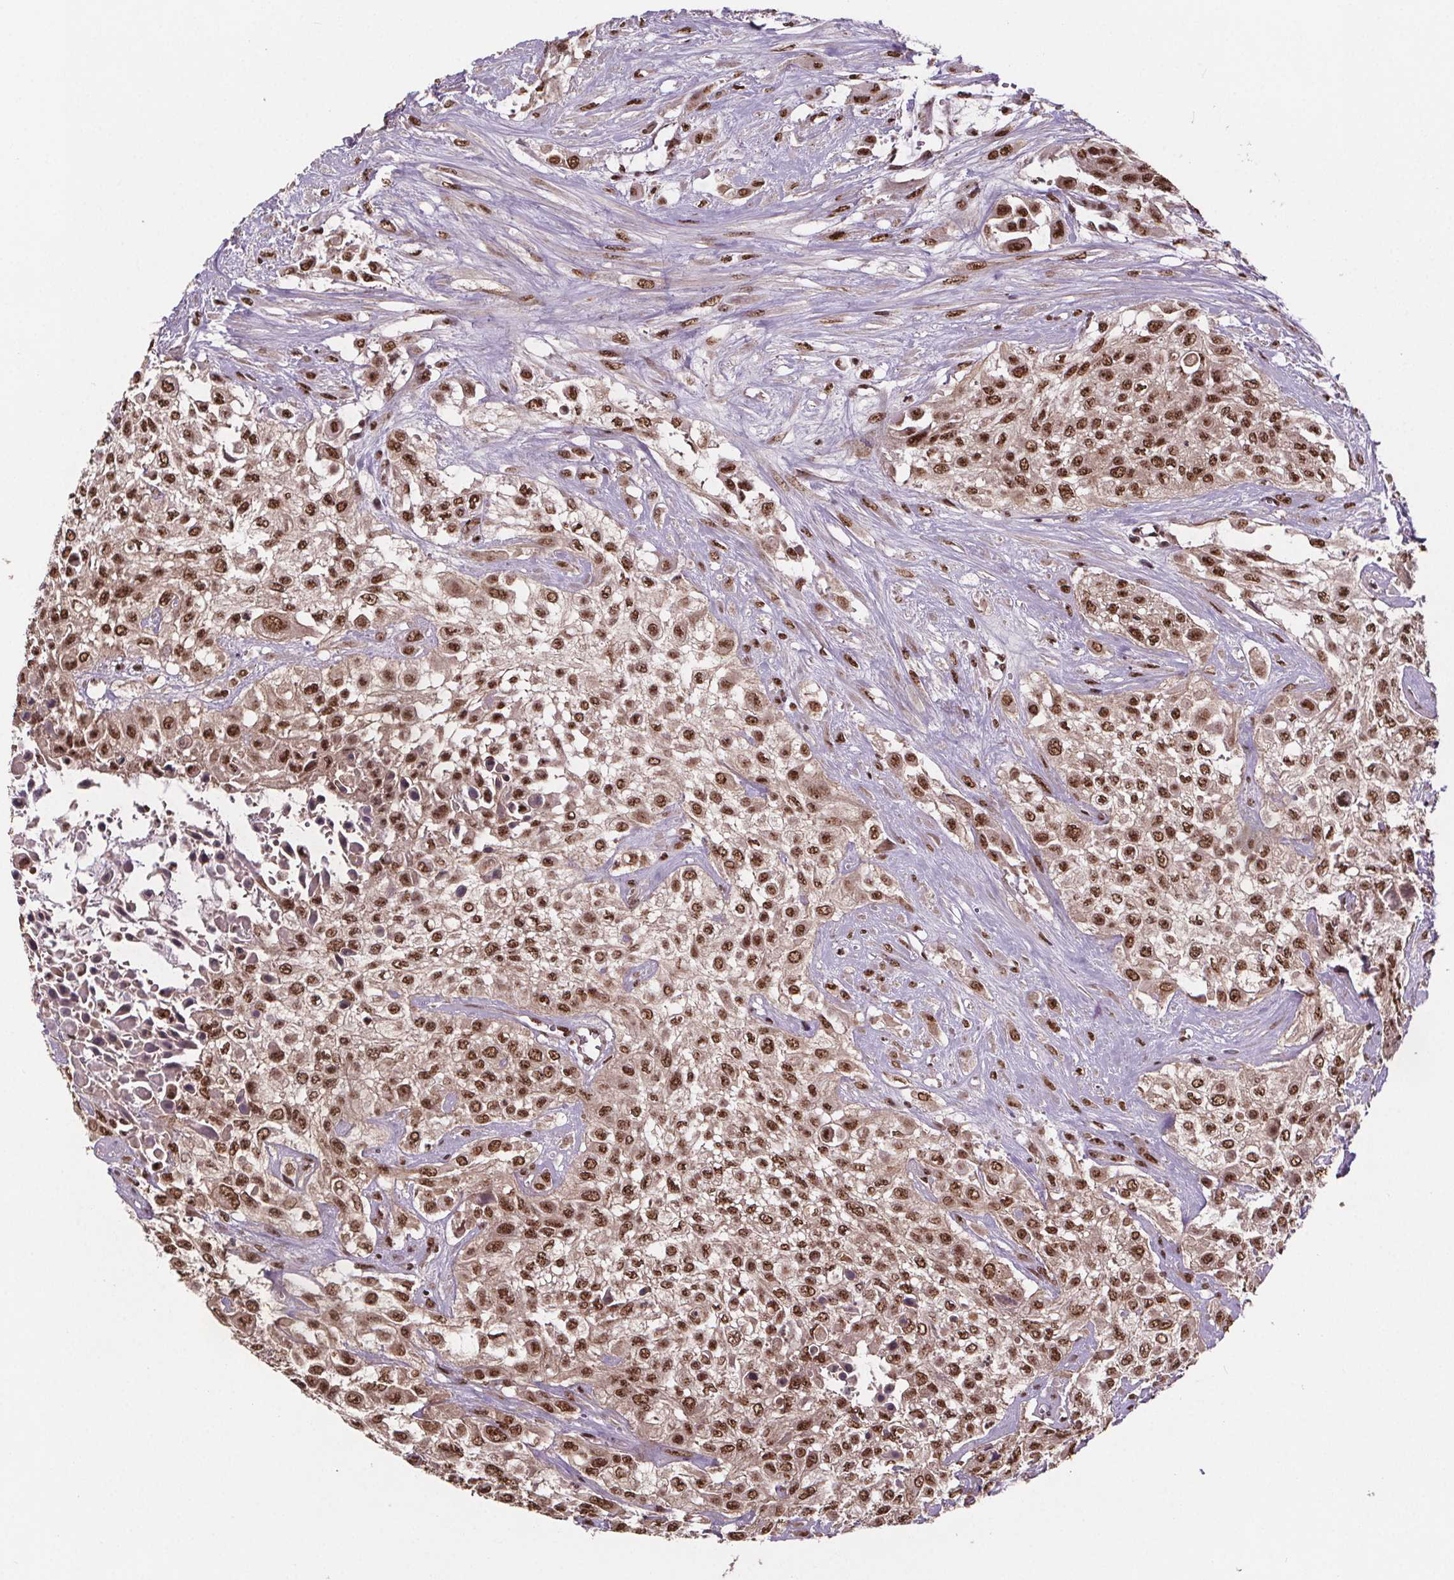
{"staining": {"intensity": "moderate", "quantity": ">75%", "location": "nuclear"}, "tissue": "urothelial cancer", "cell_type": "Tumor cells", "image_type": "cancer", "snomed": [{"axis": "morphology", "description": "Urothelial carcinoma, High grade"}, {"axis": "topography", "description": "Urinary bladder"}], "caption": "Immunohistochemical staining of urothelial carcinoma (high-grade) displays medium levels of moderate nuclear protein staining in approximately >75% of tumor cells. The protein of interest is shown in brown color, while the nuclei are stained blue.", "gene": "JARID2", "patient": {"sex": "male", "age": 57}}